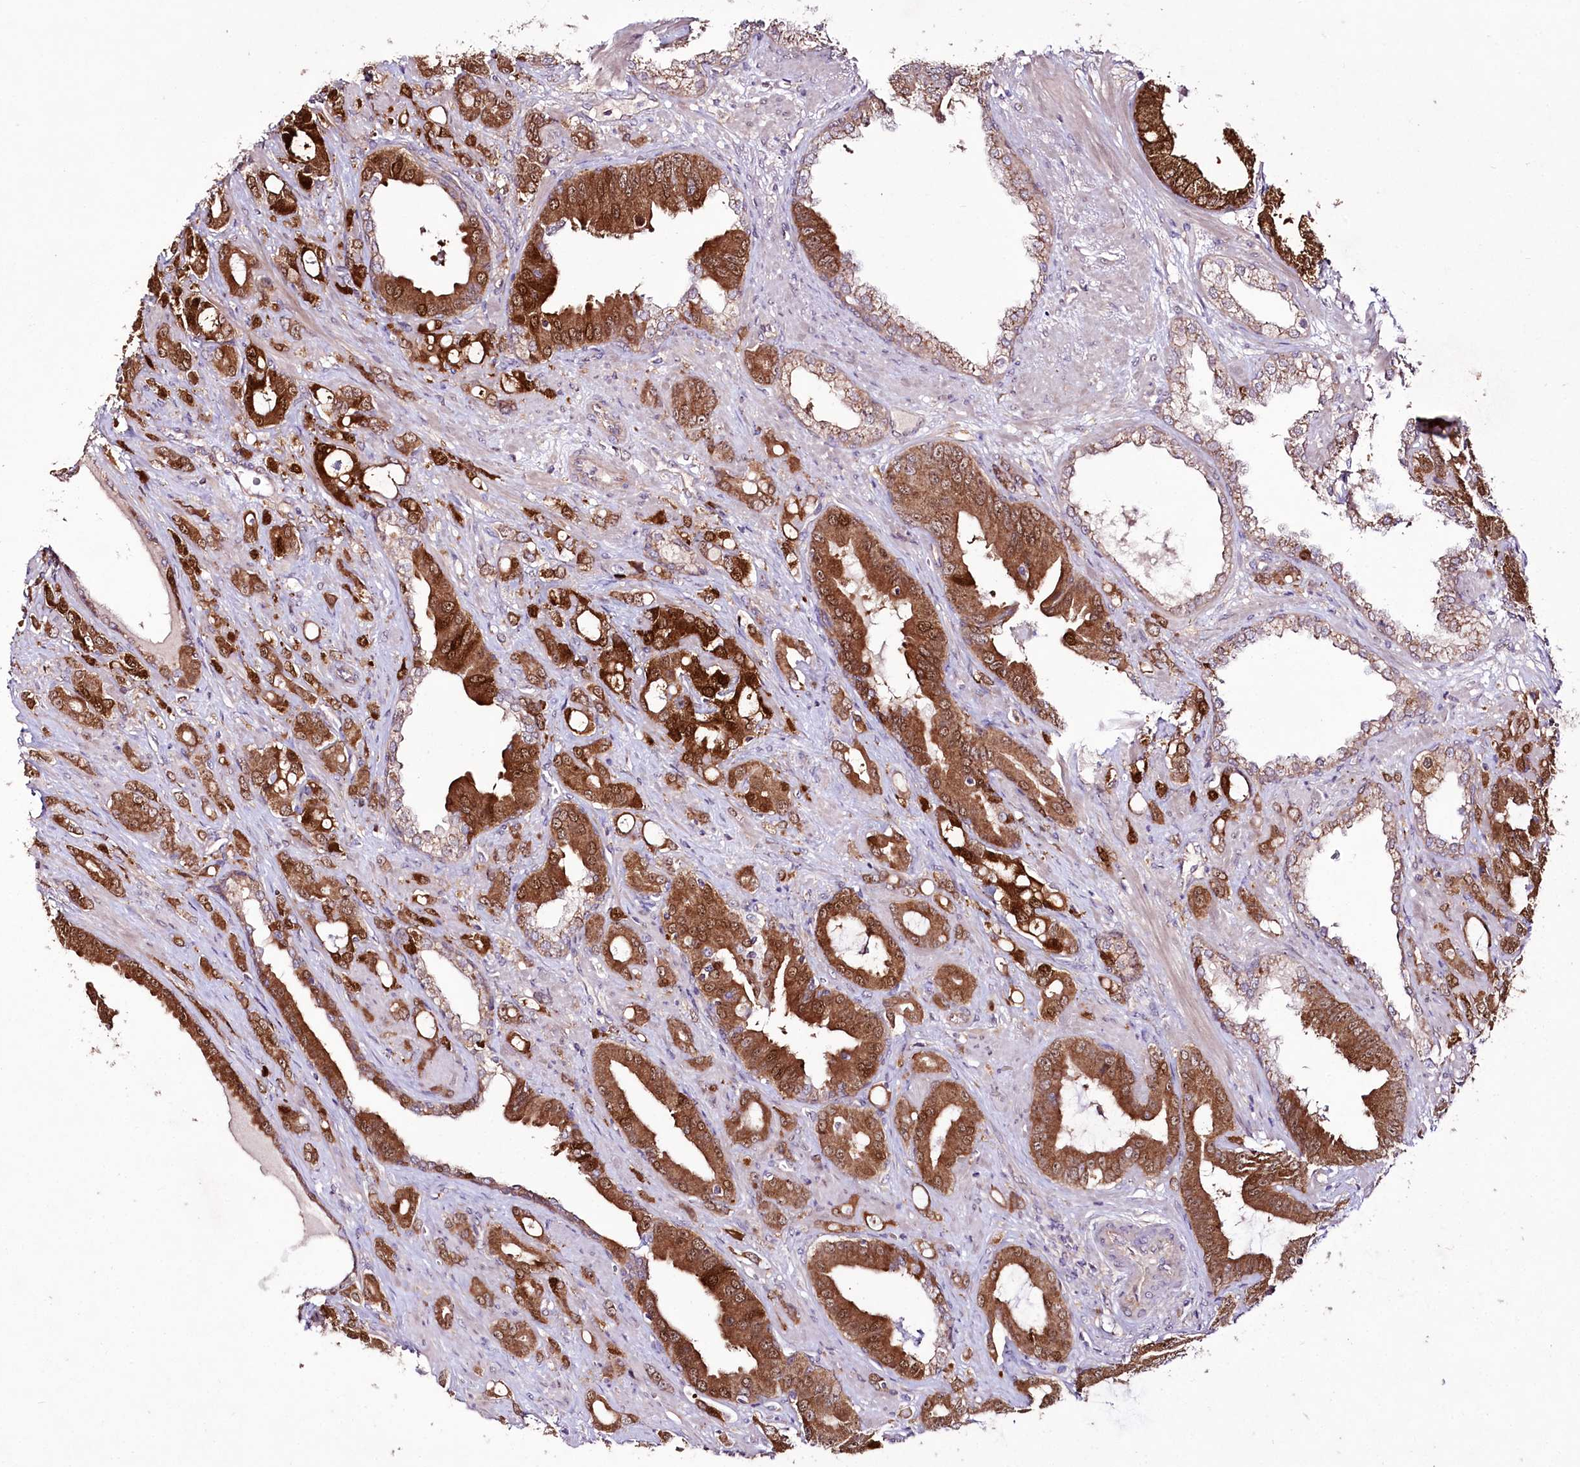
{"staining": {"intensity": "strong", "quantity": ">75%", "location": "cytoplasmic/membranous"}, "tissue": "prostate cancer", "cell_type": "Tumor cells", "image_type": "cancer", "snomed": [{"axis": "morphology", "description": "Adenocarcinoma, High grade"}, {"axis": "topography", "description": "Prostate"}], "caption": "Prostate high-grade adenocarcinoma stained for a protein demonstrates strong cytoplasmic/membranous positivity in tumor cells. (DAB (3,3'-diaminobenzidine) = brown stain, brightfield microscopy at high magnification).", "gene": "REXO2", "patient": {"sex": "male", "age": 72}}